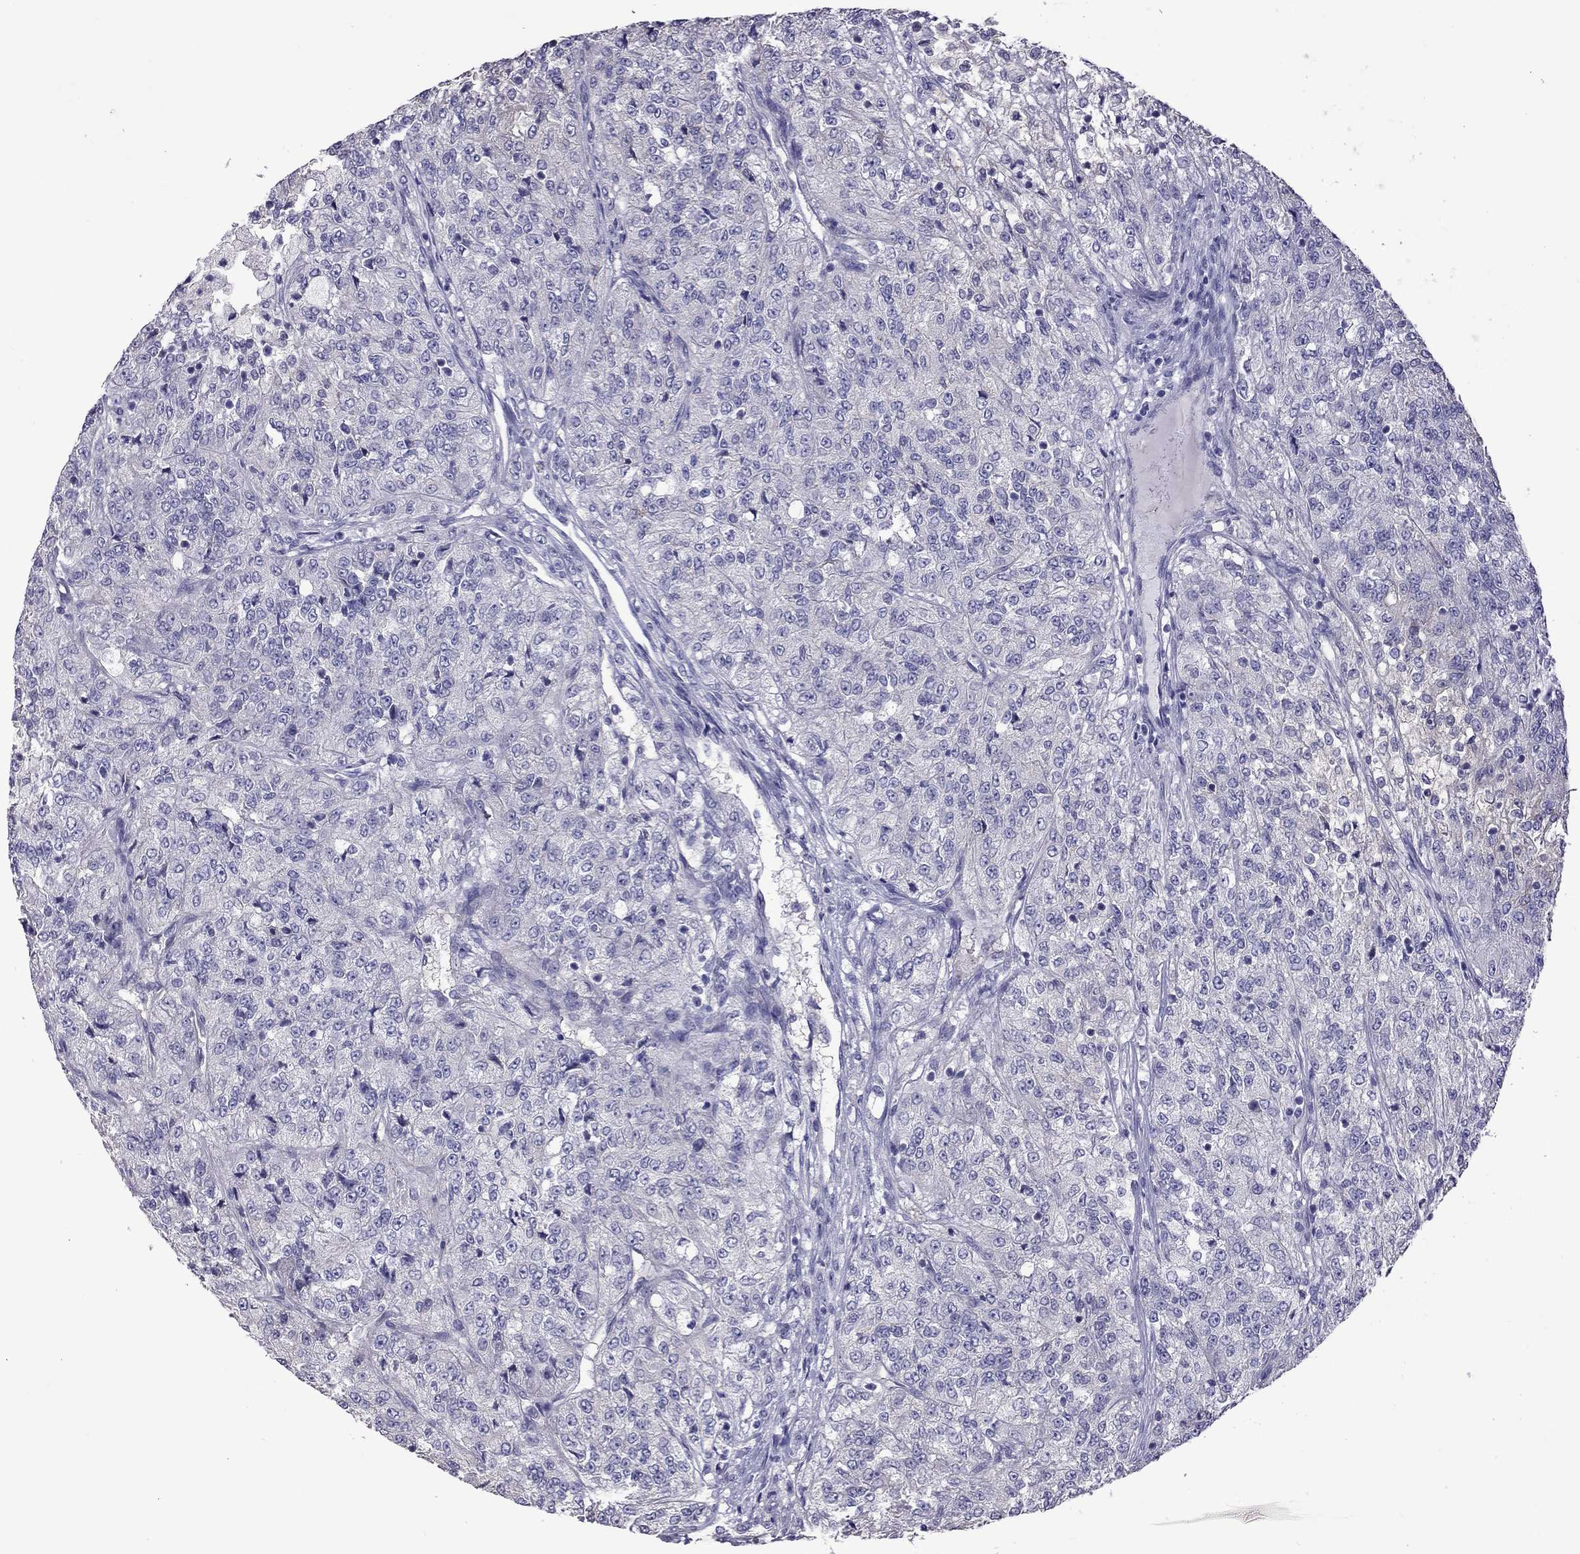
{"staining": {"intensity": "negative", "quantity": "none", "location": "none"}, "tissue": "renal cancer", "cell_type": "Tumor cells", "image_type": "cancer", "snomed": [{"axis": "morphology", "description": "Adenocarcinoma, NOS"}, {"axis": "topography", "description": "Kidney"}], "caption": "Renal cancer (adenocarcinoma) was stained to show a protein in brown. There is no significant staining in tumor cells.", "gene": "FEZ1", "patient": {"sex": "female", "age": 63}}